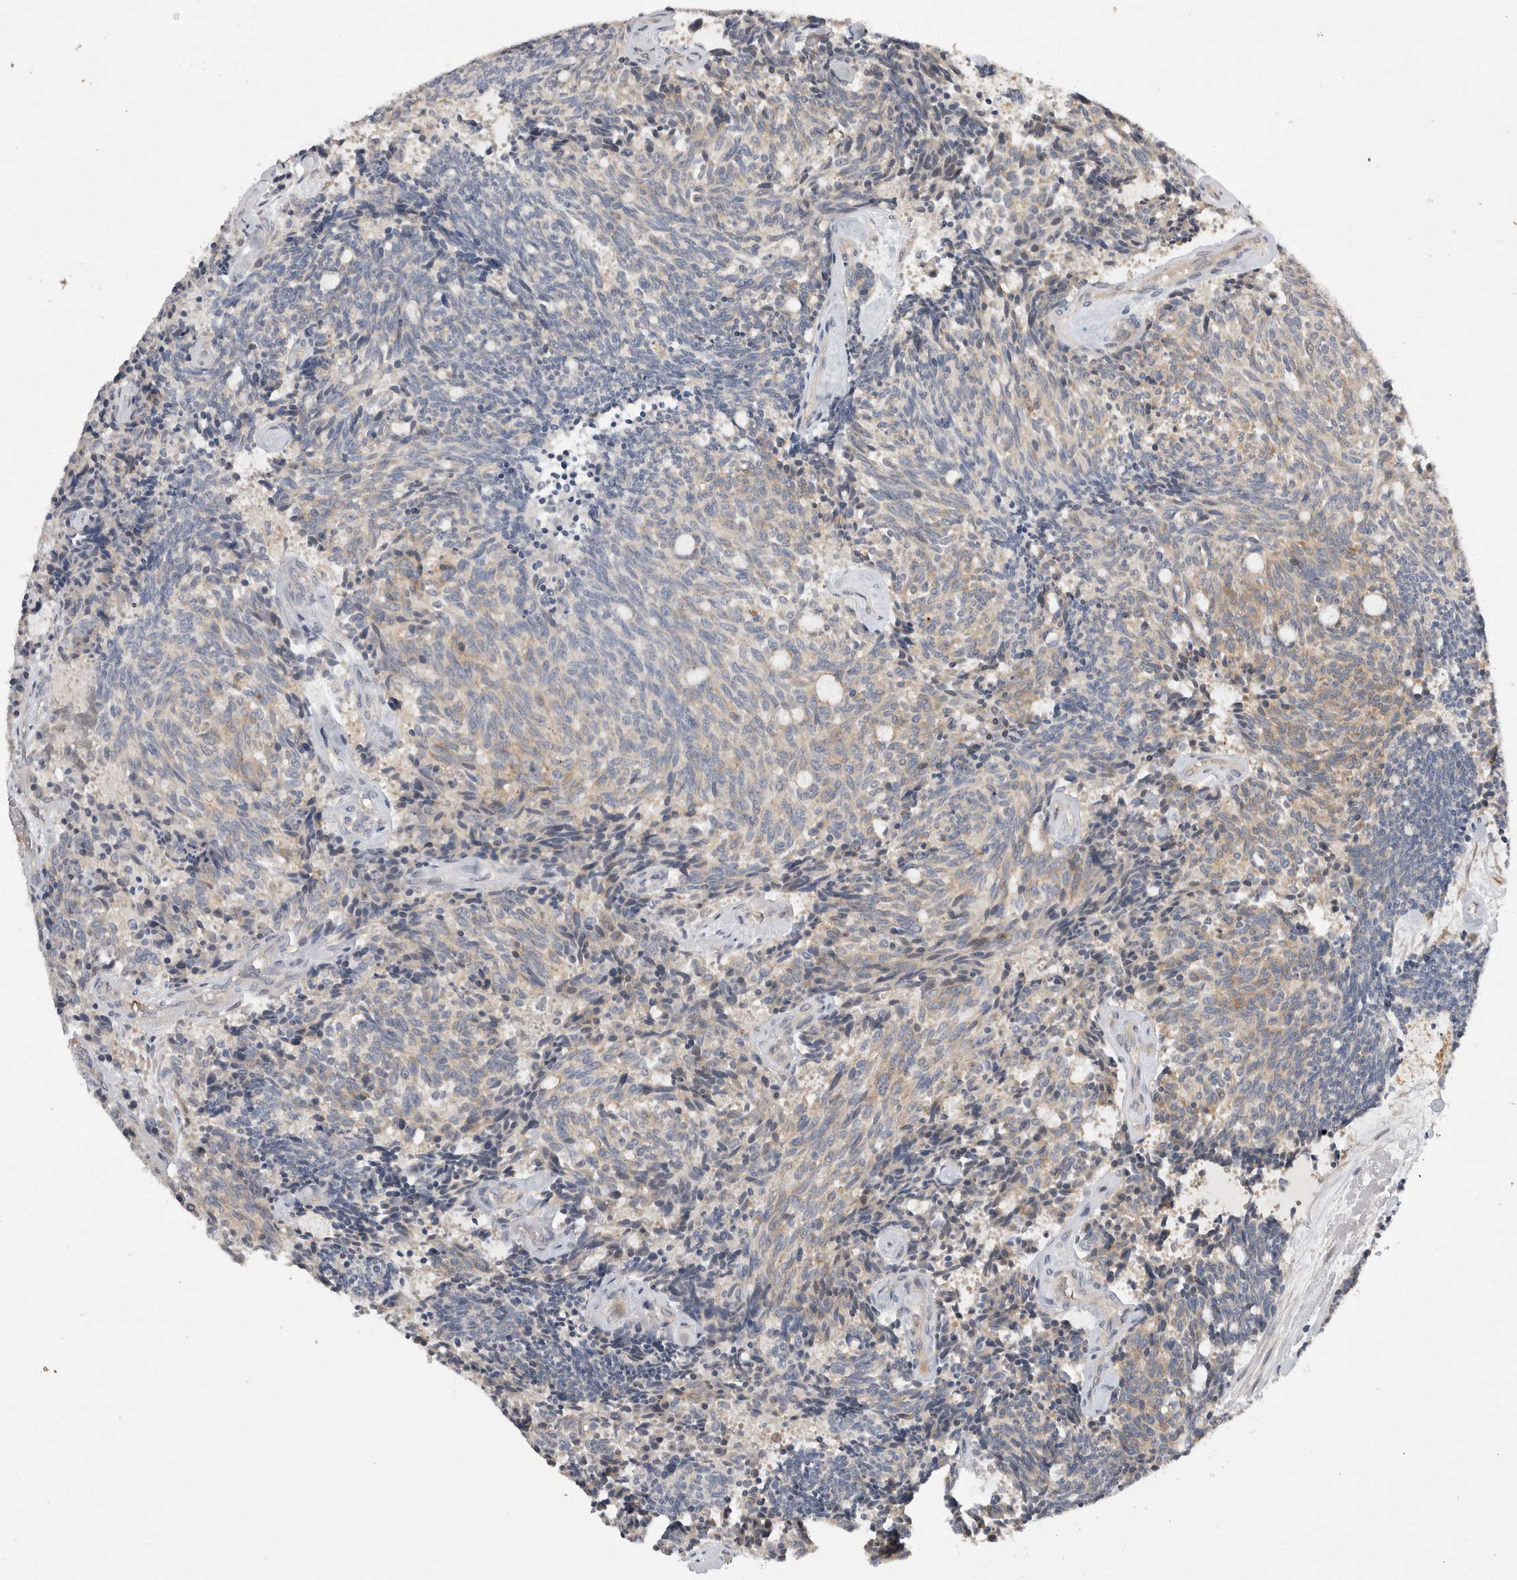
{"staining": {"intensity": "weak", "quantity": "25%-75%", "location": "cytoplasmic/membranous"}, "tissue": "carcinoid", "cell_type": "Tumor cells", "image_type": "cancer", "snomed": [{"axis": "morphology", "description": "Carcinoid, malignant, NOS"}, {"axis": "topography", "description": "Pancreas"}], "caption": "High-power microscopy captured an immunohistochemistry micrograph of malignant carcinoid, revealing weak cytoplasmic/membranous staining in approximately 25%-75% of tumor cells.", "gene": "APOL2", "patient": {"sex": "female", "age": 54}}